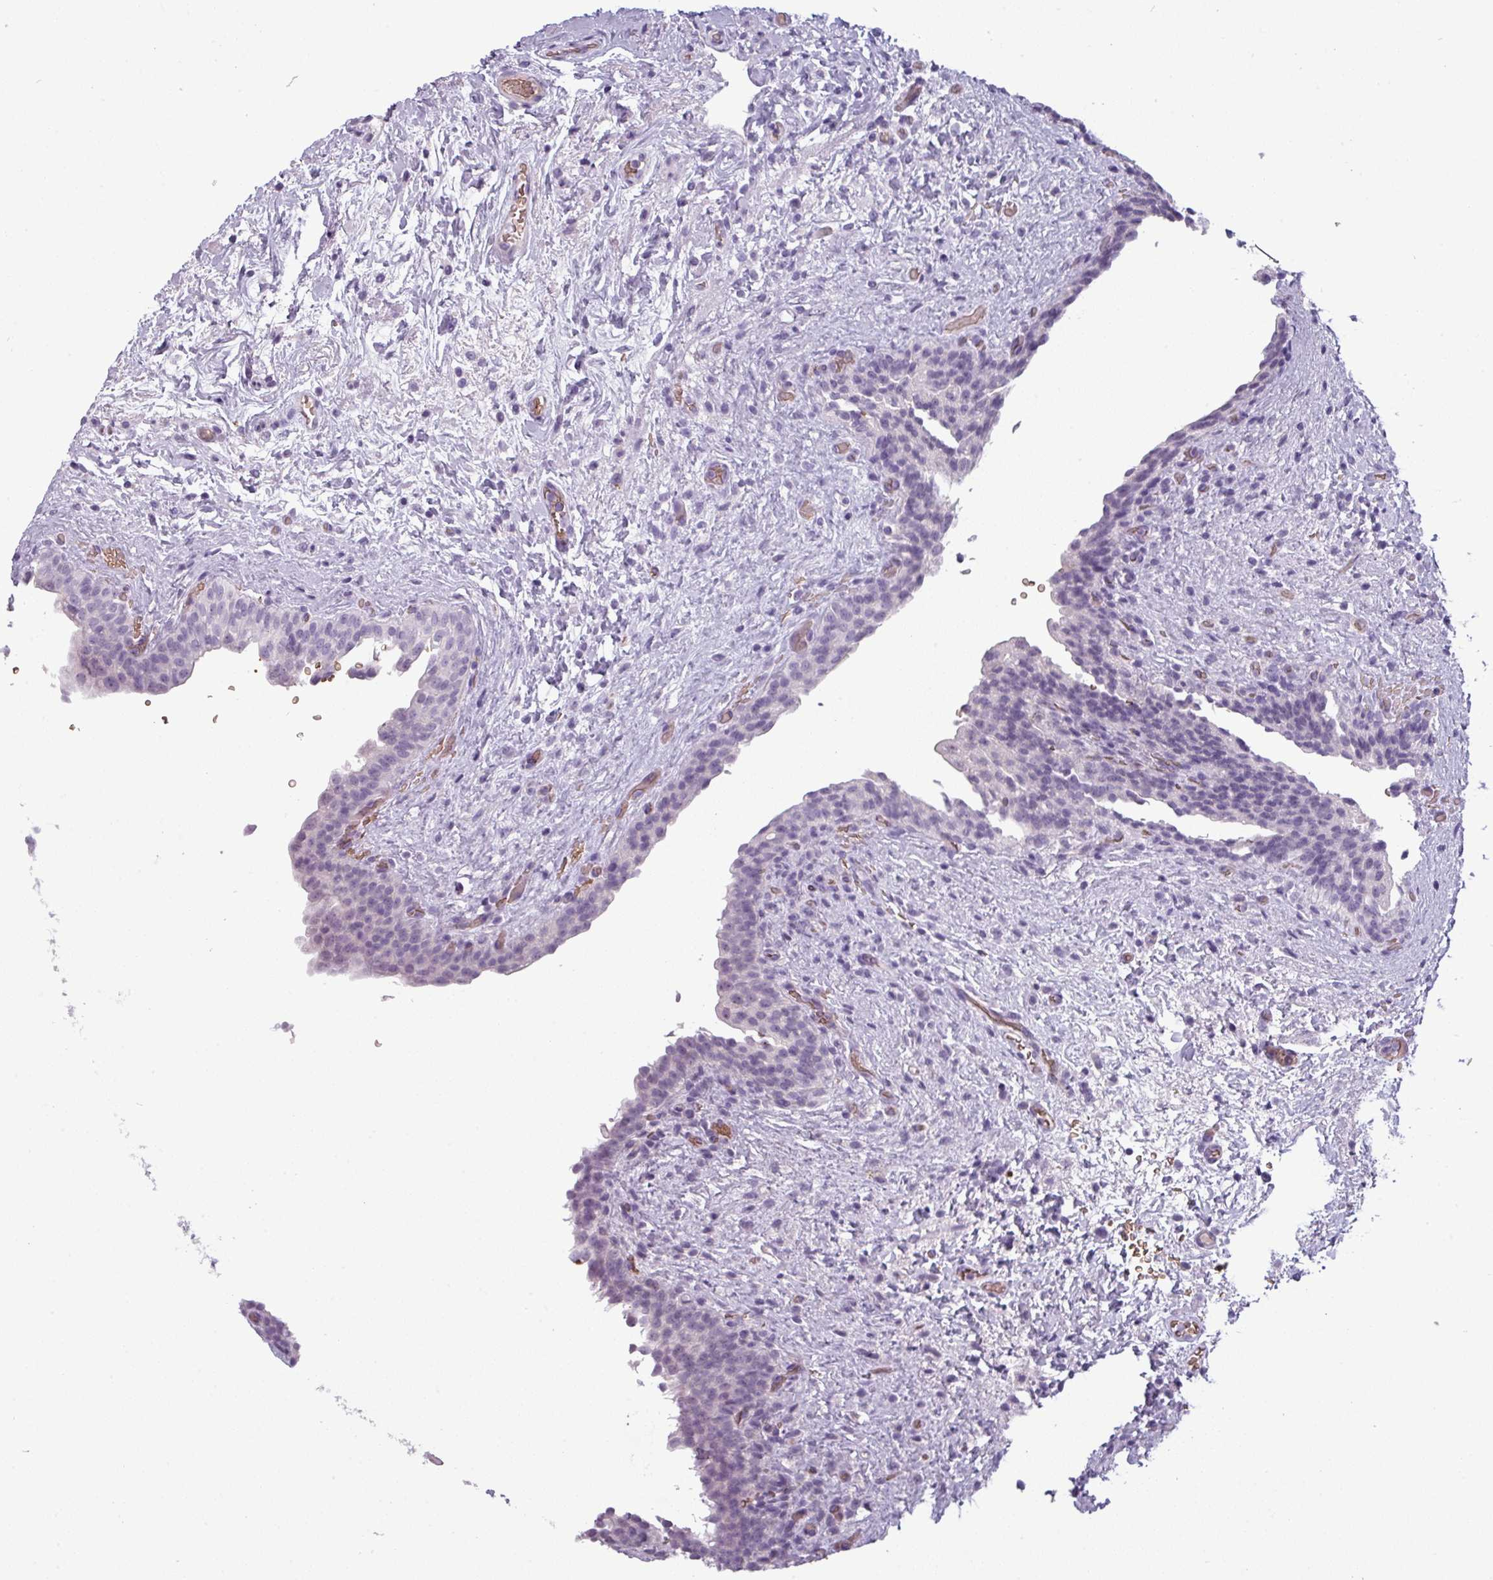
{"staining": {"intensity": "negative", "quantity": "none", "location": "none"}, "tissue": "urinary bladder", "cell_type": "Urothelial cells", "image_type": "normal", "snomed": [{"axis": "morphology", "description": "Normal tissue, NOS"}, {"axis": "topography", "description": "Urinary bladder"}], "caption": "Urinary bladder stained for a protein using IHC displays no staining urothelial cells.", "gene": "AREL1", "patient": {"sex": "male", "age": 69}}